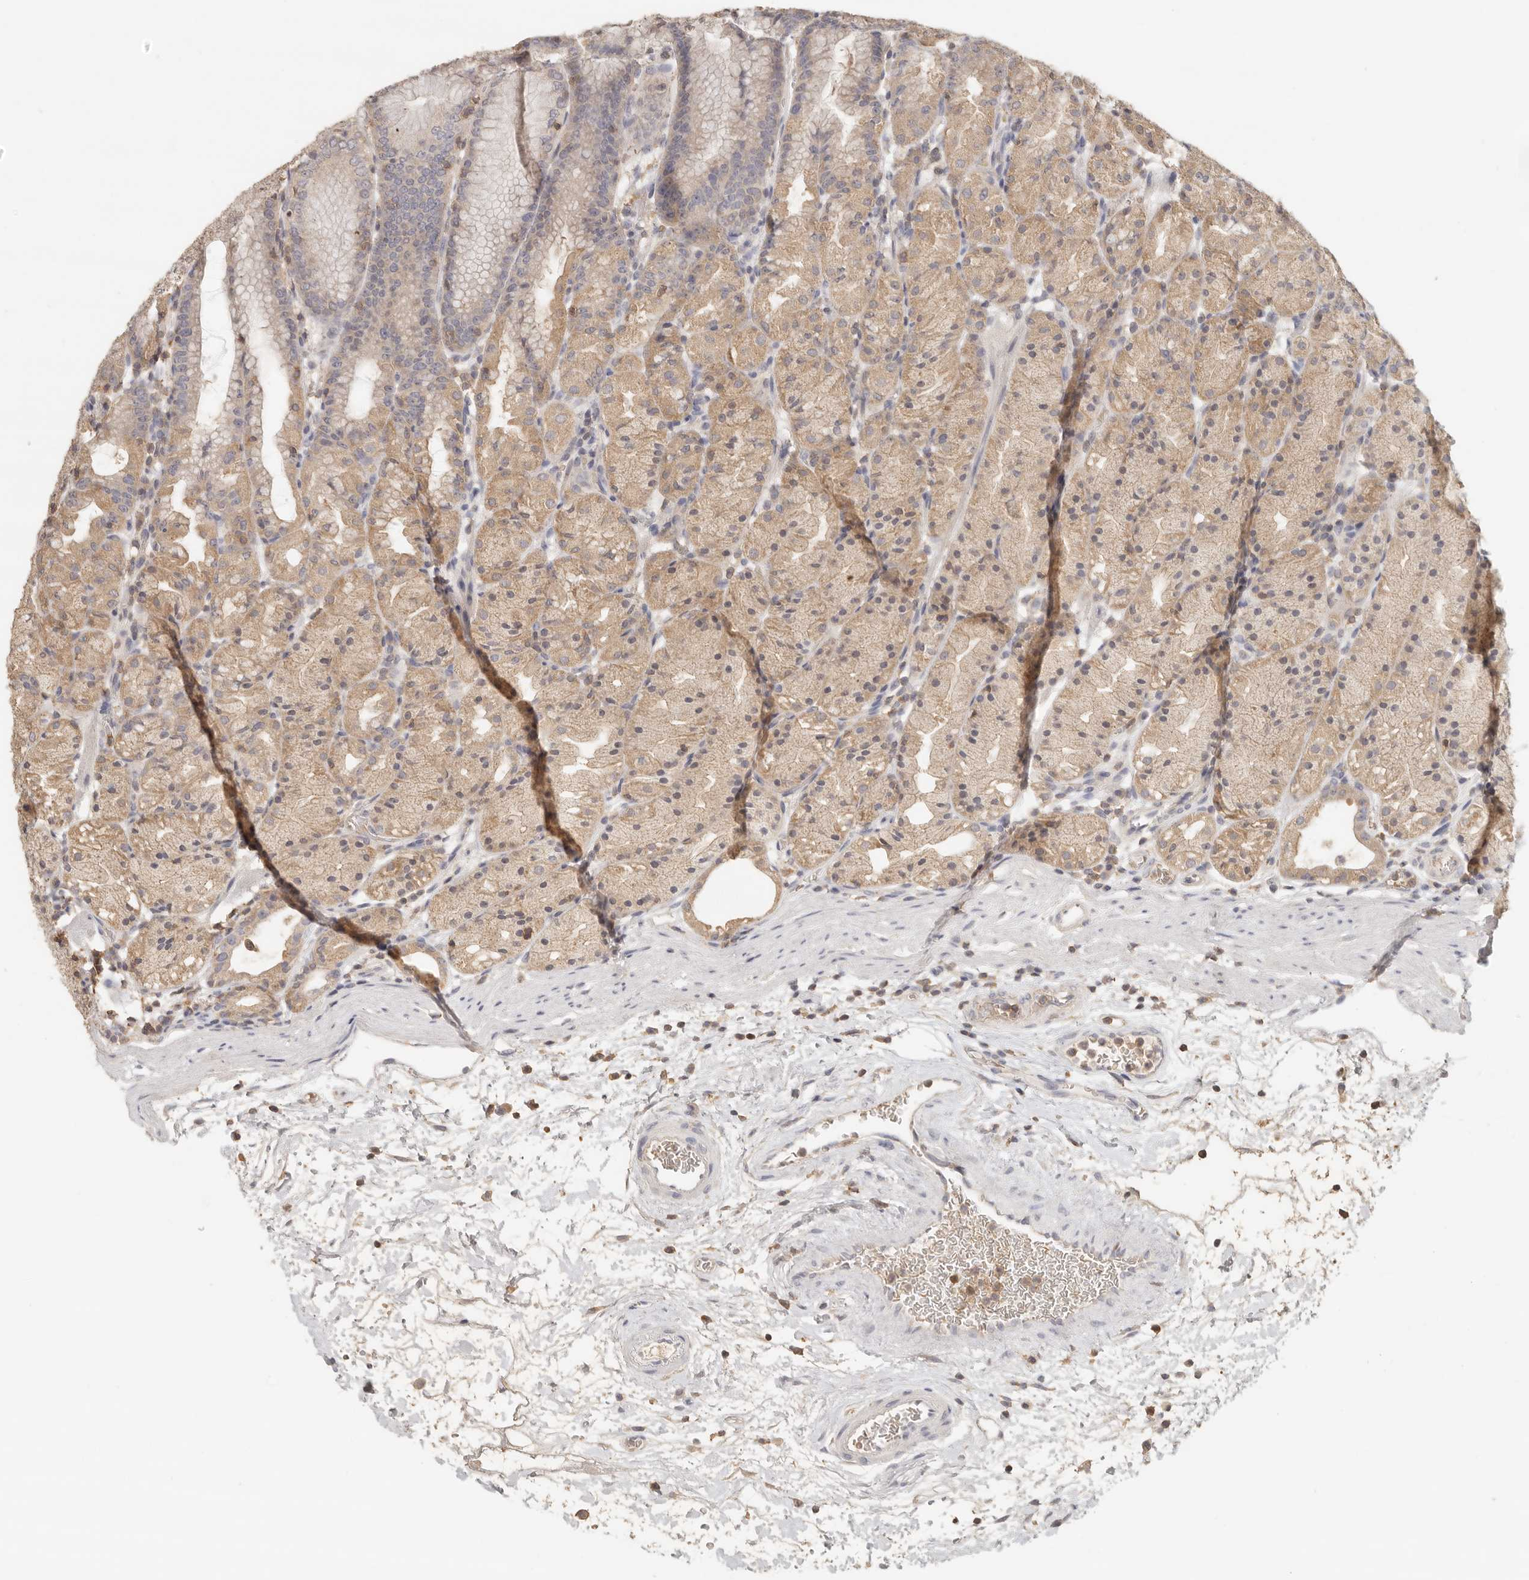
{"staining": {"intensity": "weak", "quantity": ">75%", "location": "cytoplasmic/membranous"}, "tissue": "stomach", "cell_type": "Glandular cells", "image_type": "normal", "snomed": [{"axis": "morphology", "description": "Normal tissue, NOS"}, {"axis": "topography", "description": "Stomach, upper"}], "caption": "Protein expression by IHC demonstrates weak cytoplasmic/membranous expression in about >75% of glandular cells in benign stomach.", "gene": "CSK", "patient": {"sex": "male", "age": 48}}